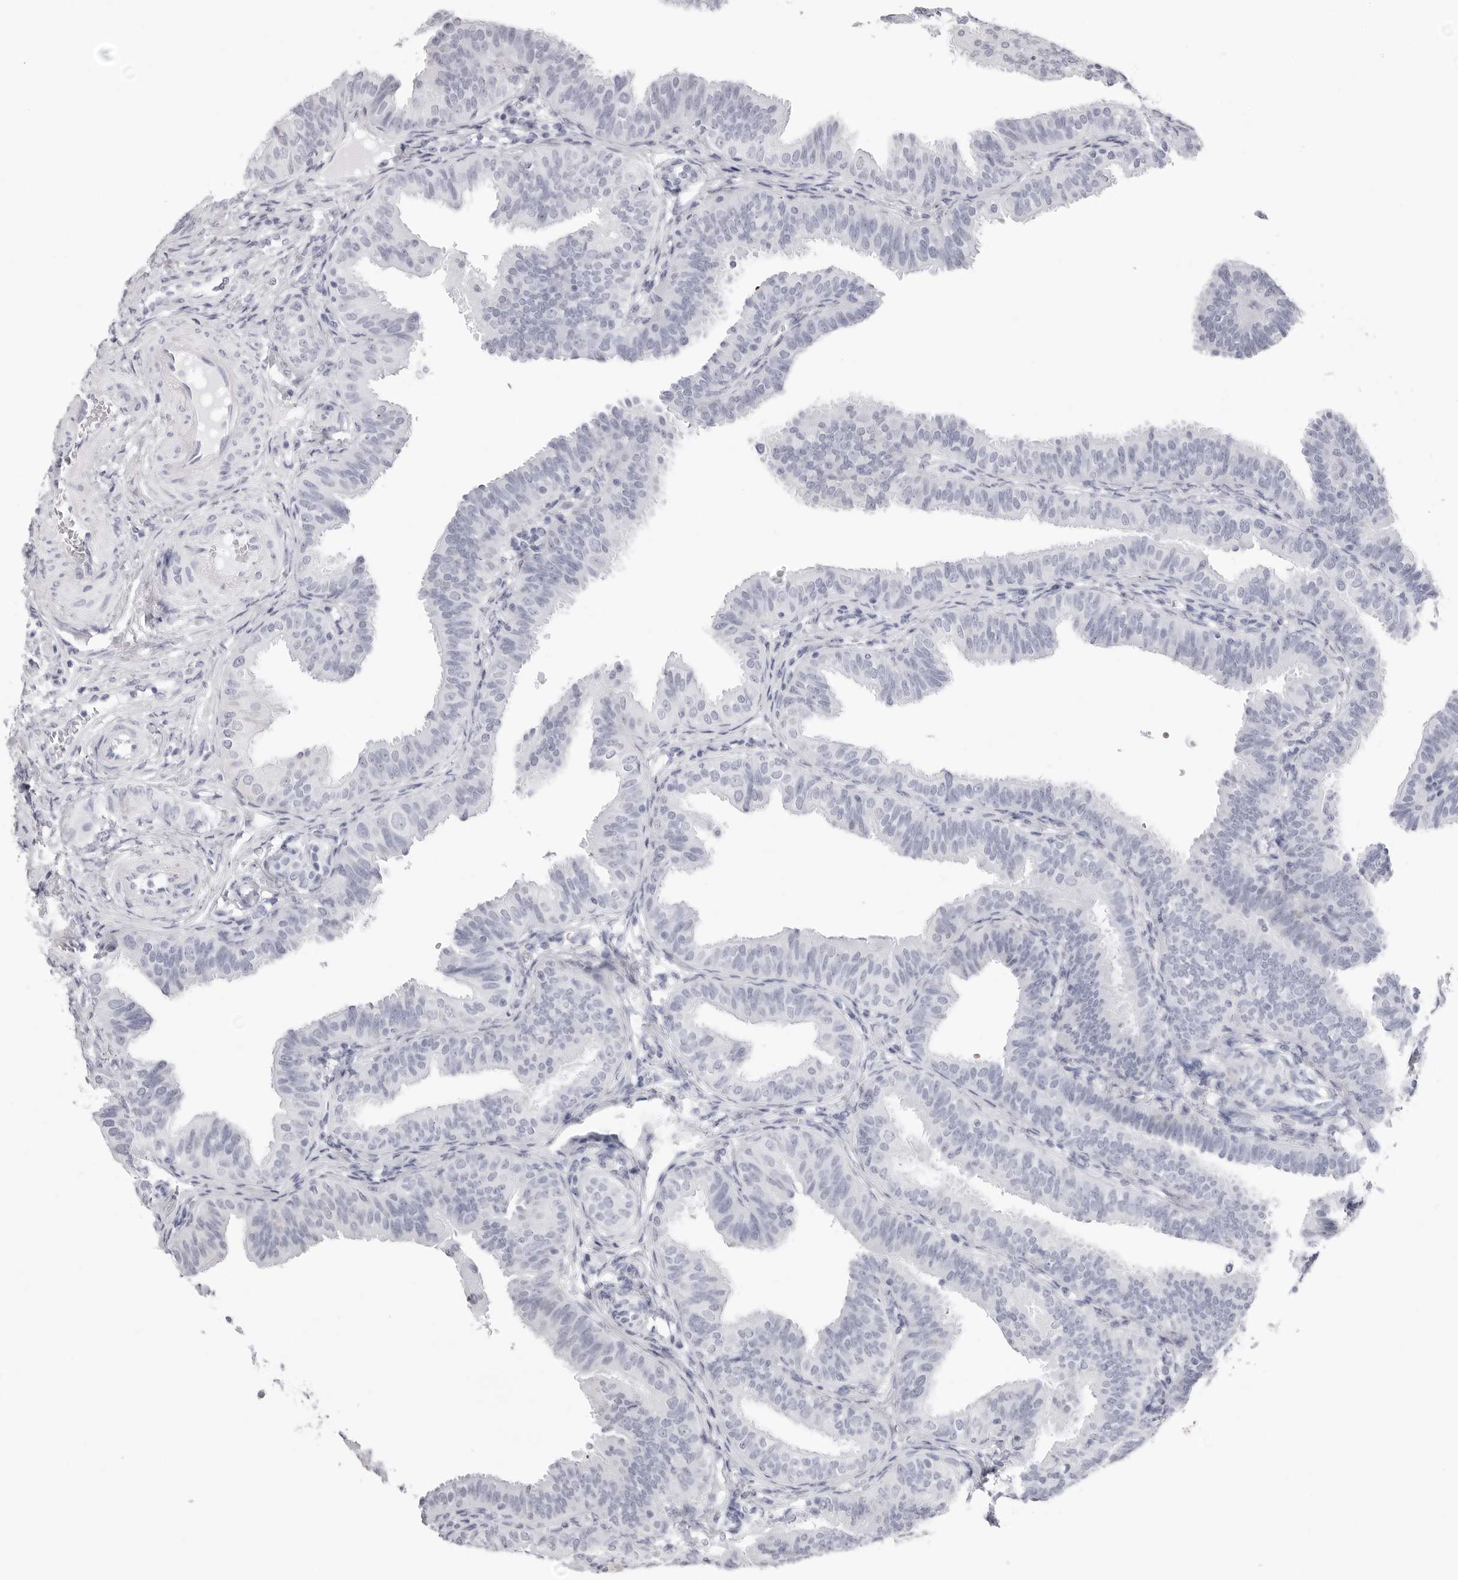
{"staining": {"intensity": "negative", "quantity": "none", "location": "none"}, "tissue": "fallopian tube", "cell_type": "Glandular cells", "image_type": "normal", "snomed": [{"axis": "morphology", "description": "Normal tissue, NOS"}, {"axis": "topography", "description": "Fallopian tube"}], "caption": "Protein analysis of normal fallopian tube exhibits no significant staining in glandular cells.", "gene": "TSSK1B", "patient": {"sex": "female", "age": 35}}